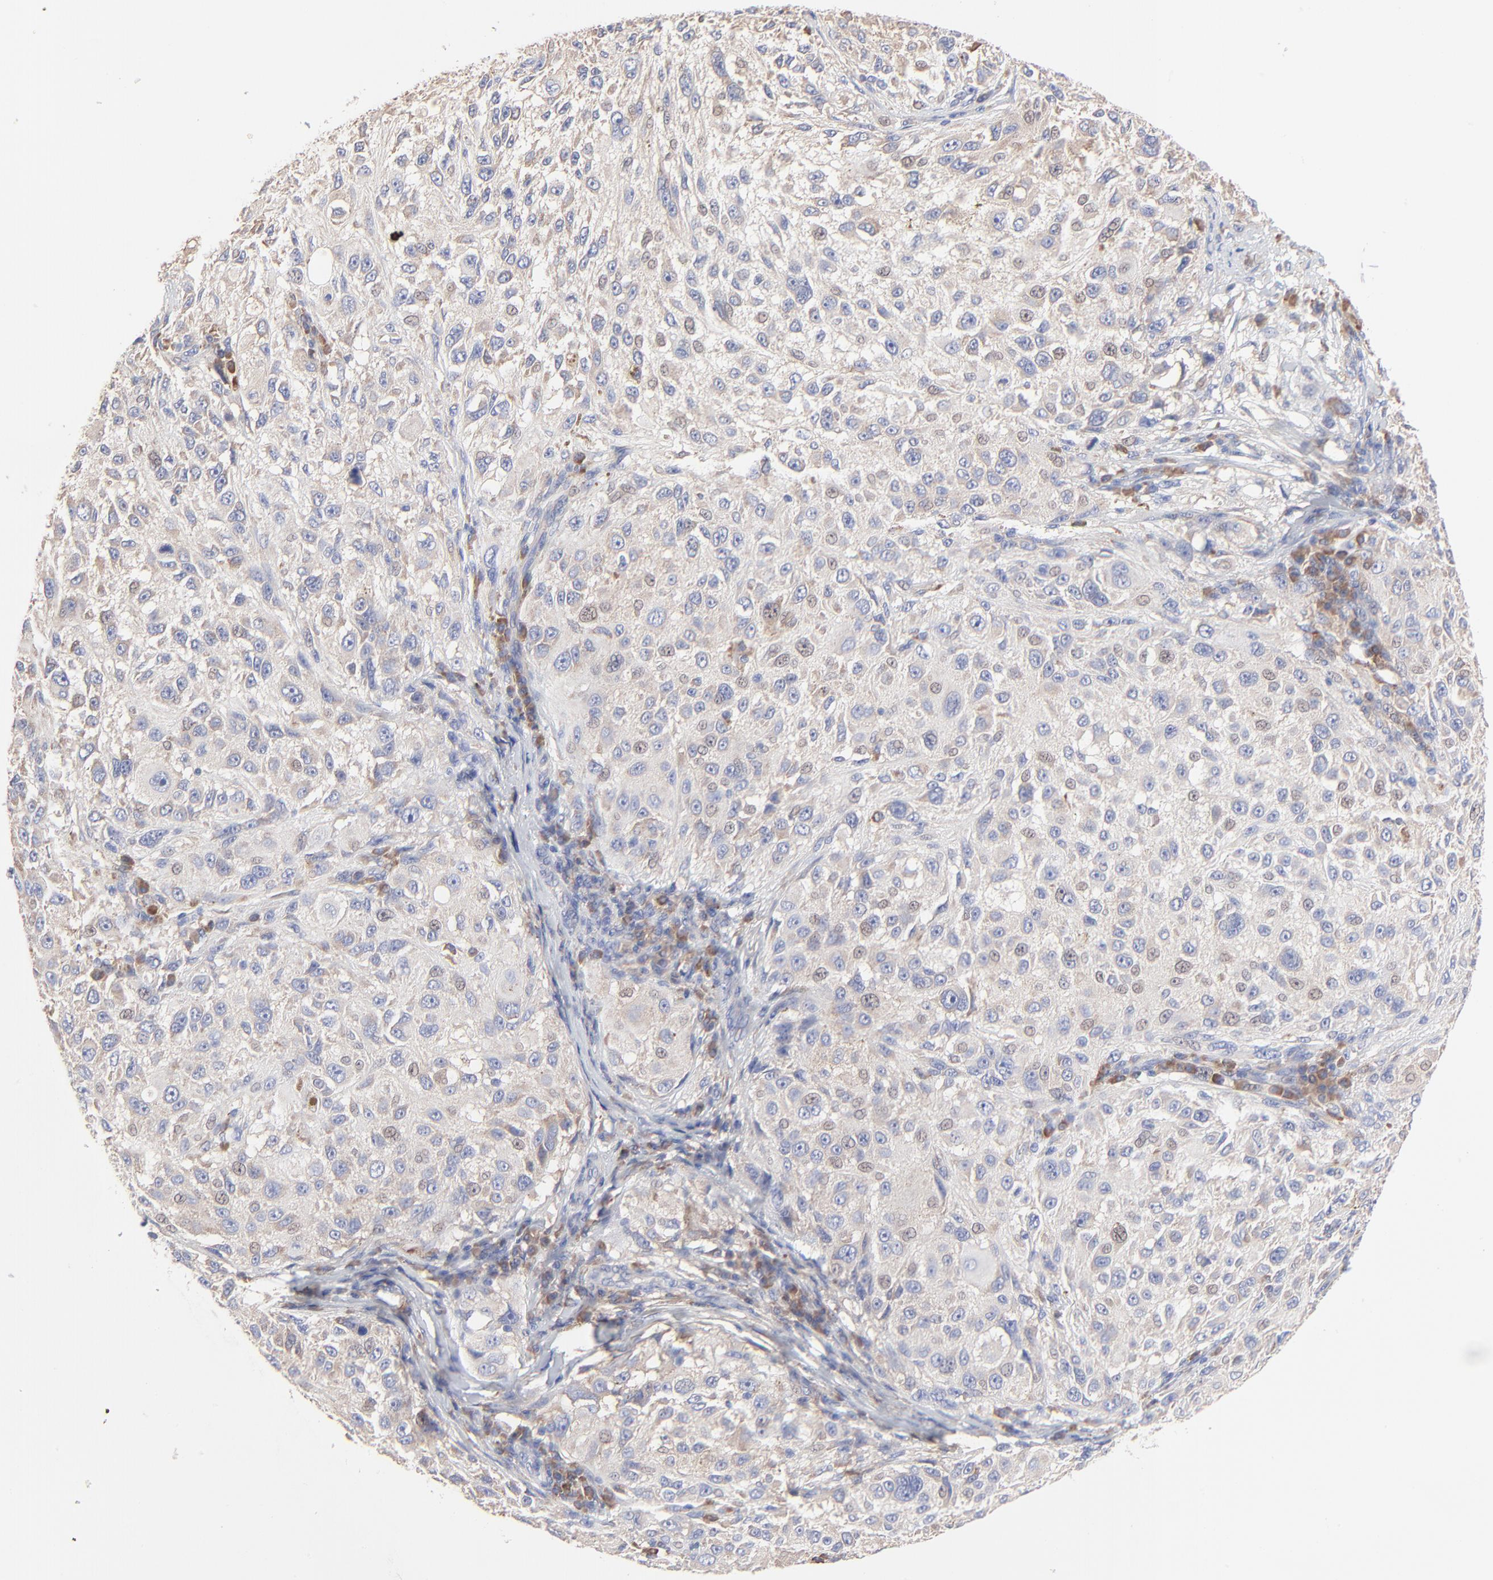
{"staining": {"intensity": "weak", "quantity": ">75%", "location": "cytoplasmic/membranous"}, "tissue": "melanoma", "cell_type": "Tumor cells", "image_type": "cancer", "snomed": [{"axis": "morphology", "description": "Necrosis, NOS"}, {"axis": "morphology", "description": "Malignant melanoma, NOS"}, {"axis": "topography", "description": "Skin"}], "caption": "This micrograph shows IHC staining of human melanoma, with low weak cytoplasmic/membranous staining in approximately >75% of tumor cells.", "gene": "PPFIBP2", "patient": {"sex": "female", "age": 87}}